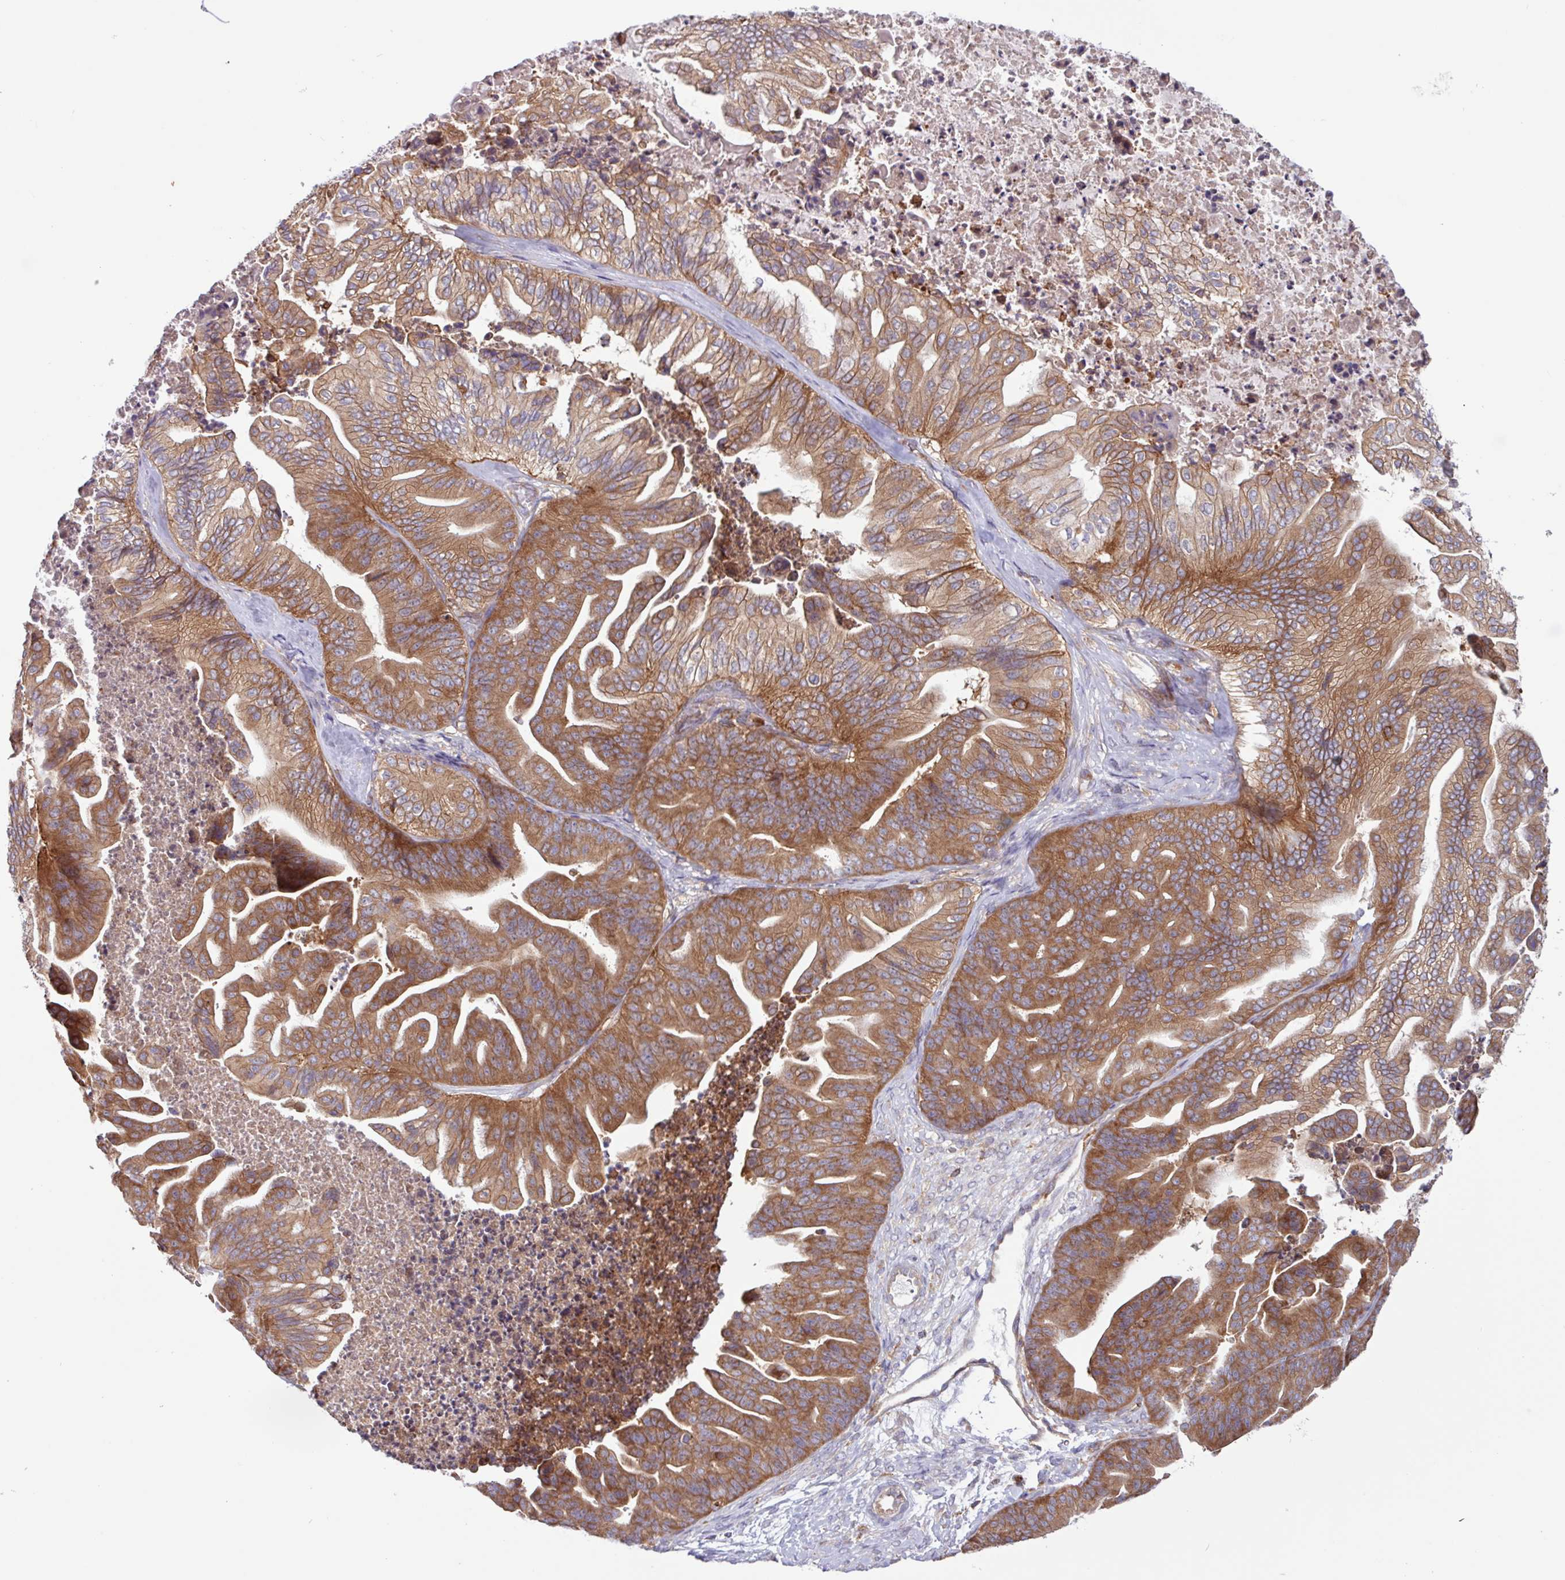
{"staining": {"intensity": "strong", "quantity": ">75%", "location": "cytoplasmic/membranous"}, "tissue": "ovarian cancer", "cell_type": "Tumor cells", "image_type": "cancer", "snomed": [{"axis": "morphology", "description": "Cystadenocarcinoma, mucinous, NOS"}, {"axis": "topography", "description": "Ovary"}], "caption": "DAB immunohistochemical staining of ovarian mucinous cystadenocarcinoma demonstrates strong cytoplasmic/membranous protein staining in approximately >75% of tumor cells.", "gene": "ACTR3", "patient": {"sex": "female", "age": 67}}